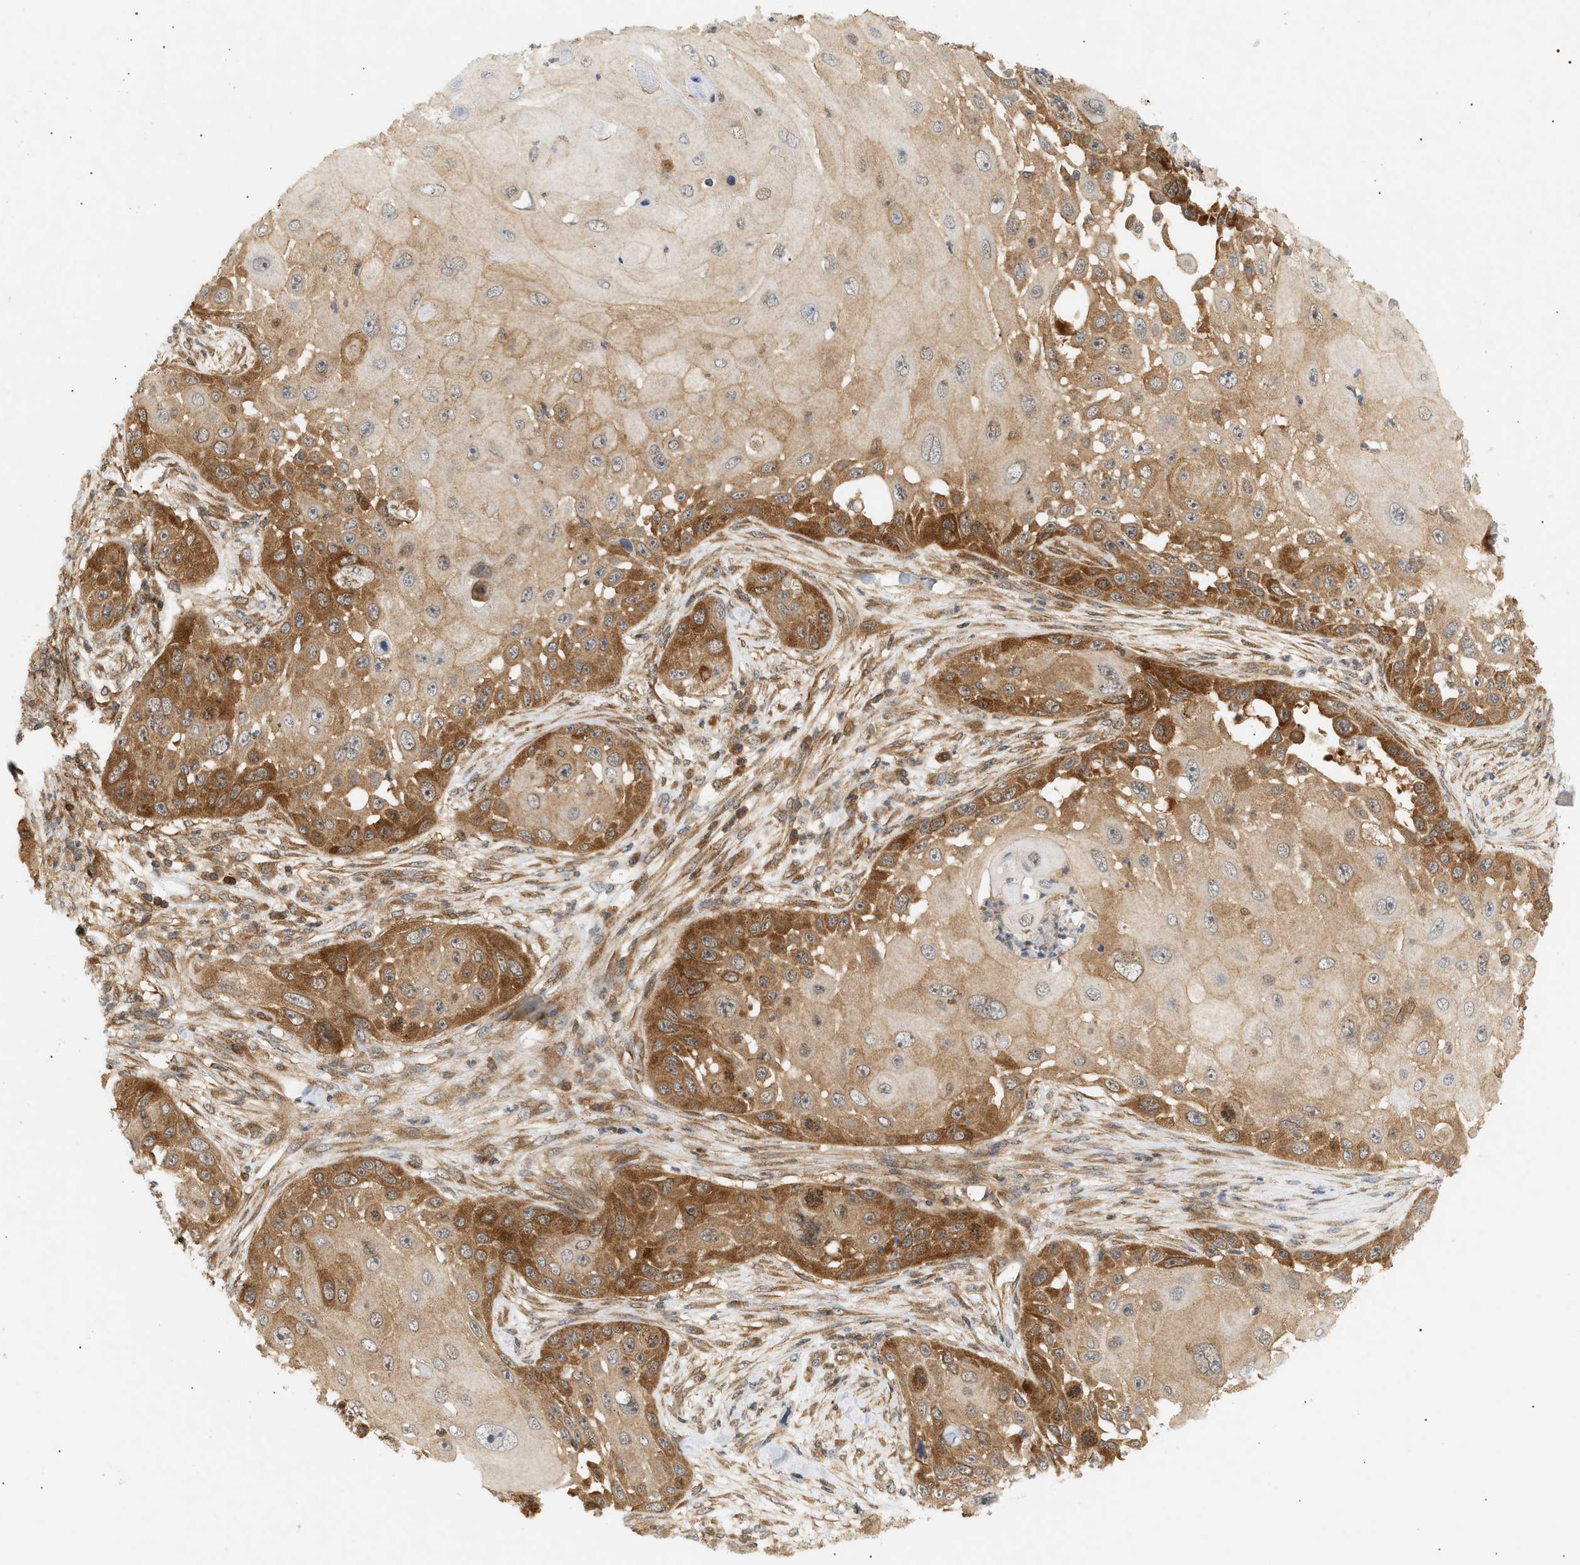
{"staining": {"intensity": "moderate", "quantity": "25%-75%", "location": "cytoplasmic/membranous"}, "tissue": "skin cancer", "cell_type": "Tumor cells", "image_type": "cancer", "snomed": [{"axis": "morphology", "description": "Squamous cell carcinoma, NOS"}, {"axis": "topography", "description": "Skin"}], "caption": "Protein staining exhibits moderate cytoplasmic/membranous staining in about 25%-75% of tumor cells in skin squamous cell carcinoma.", "gene": "SHC1", "patient": {"sex": "female", "age": 44}}